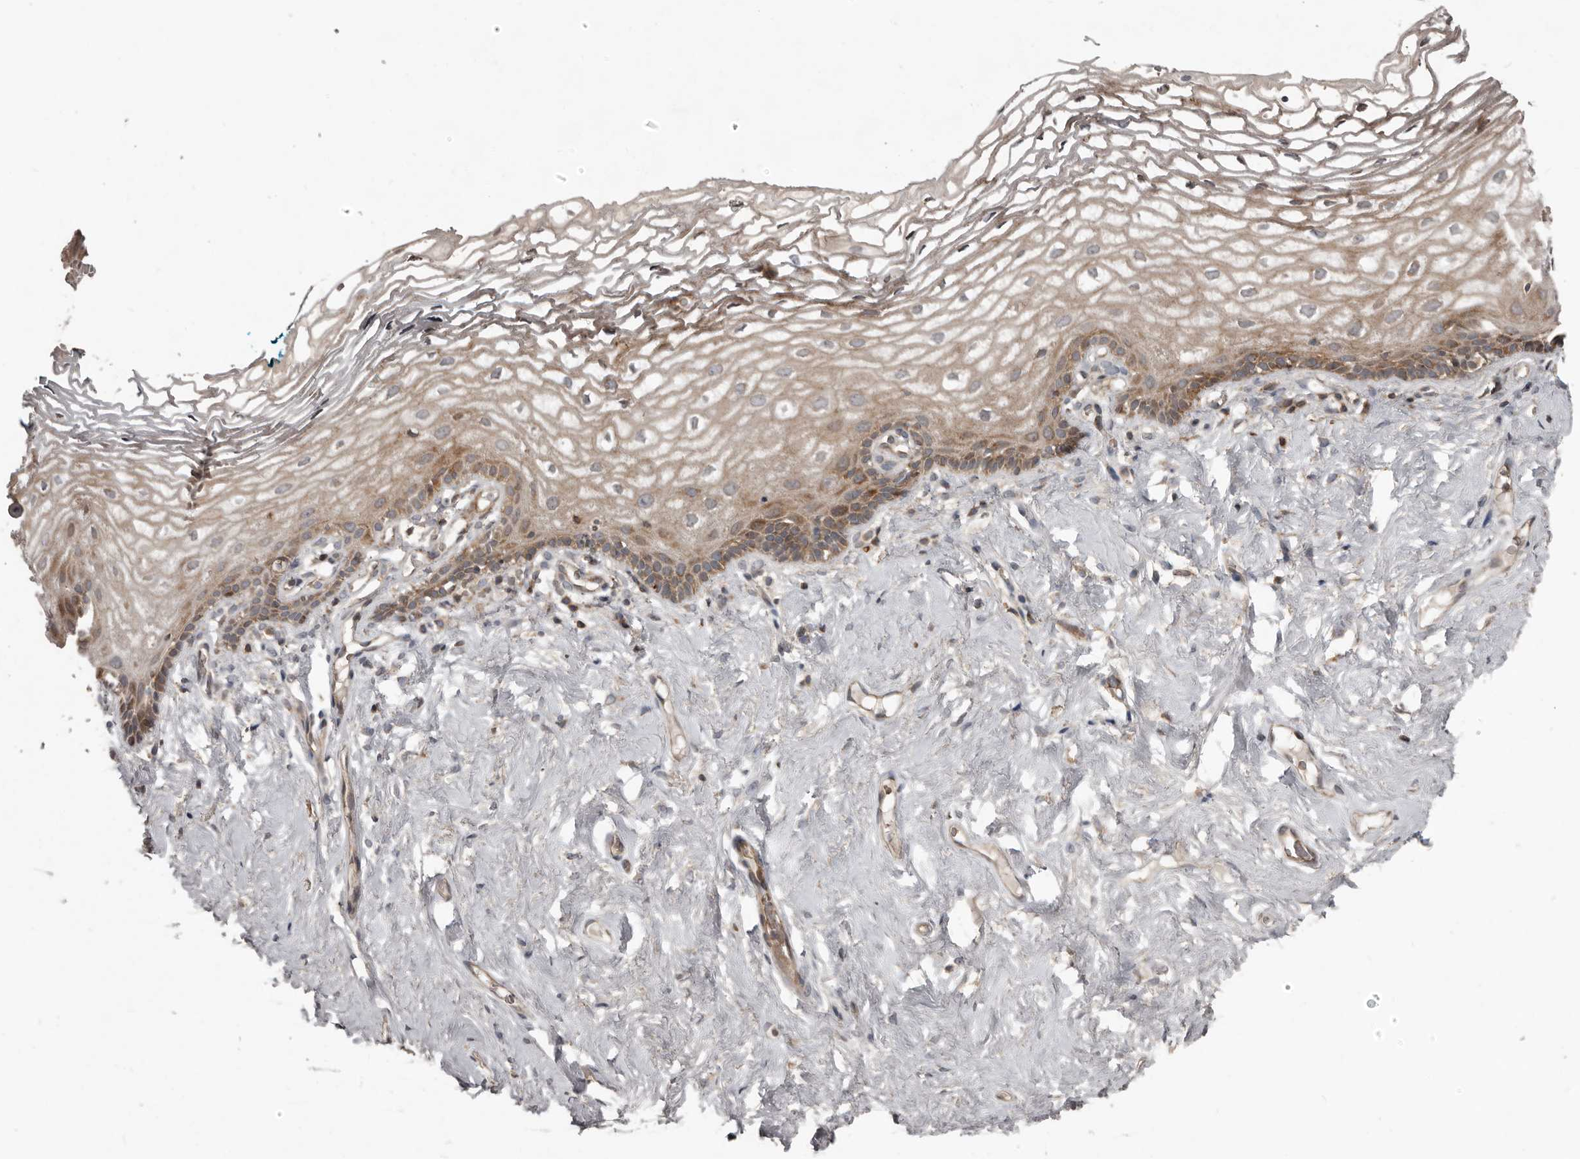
{"staining": {"intensity": "moderate", "quantity": "25%-75%", "location": "cytoplasmic/membranous"}, "tissue": "vagina", "cell_type": "Squamous epithelial cells", "image_type": "normal", "snomed": [{"axis": "morphology", "description": "Normal tissue, NOS"}, {"axis": "morphology", "description": "Adenocarcinoma, NOS"}, {"axis": "topography", "description": "Rectum"}, {"axis": "topography", "description": "Vagina"}], "caption": "Approximately 25%-75% of squamous epithelial cells in benign vagina demonstrate moderate cytoplasmic/membranous protein expression as visualized by brown immunohistochemical staining.", "gene": "FBXO31", "patient": {"sex": "female", "age": 71}}